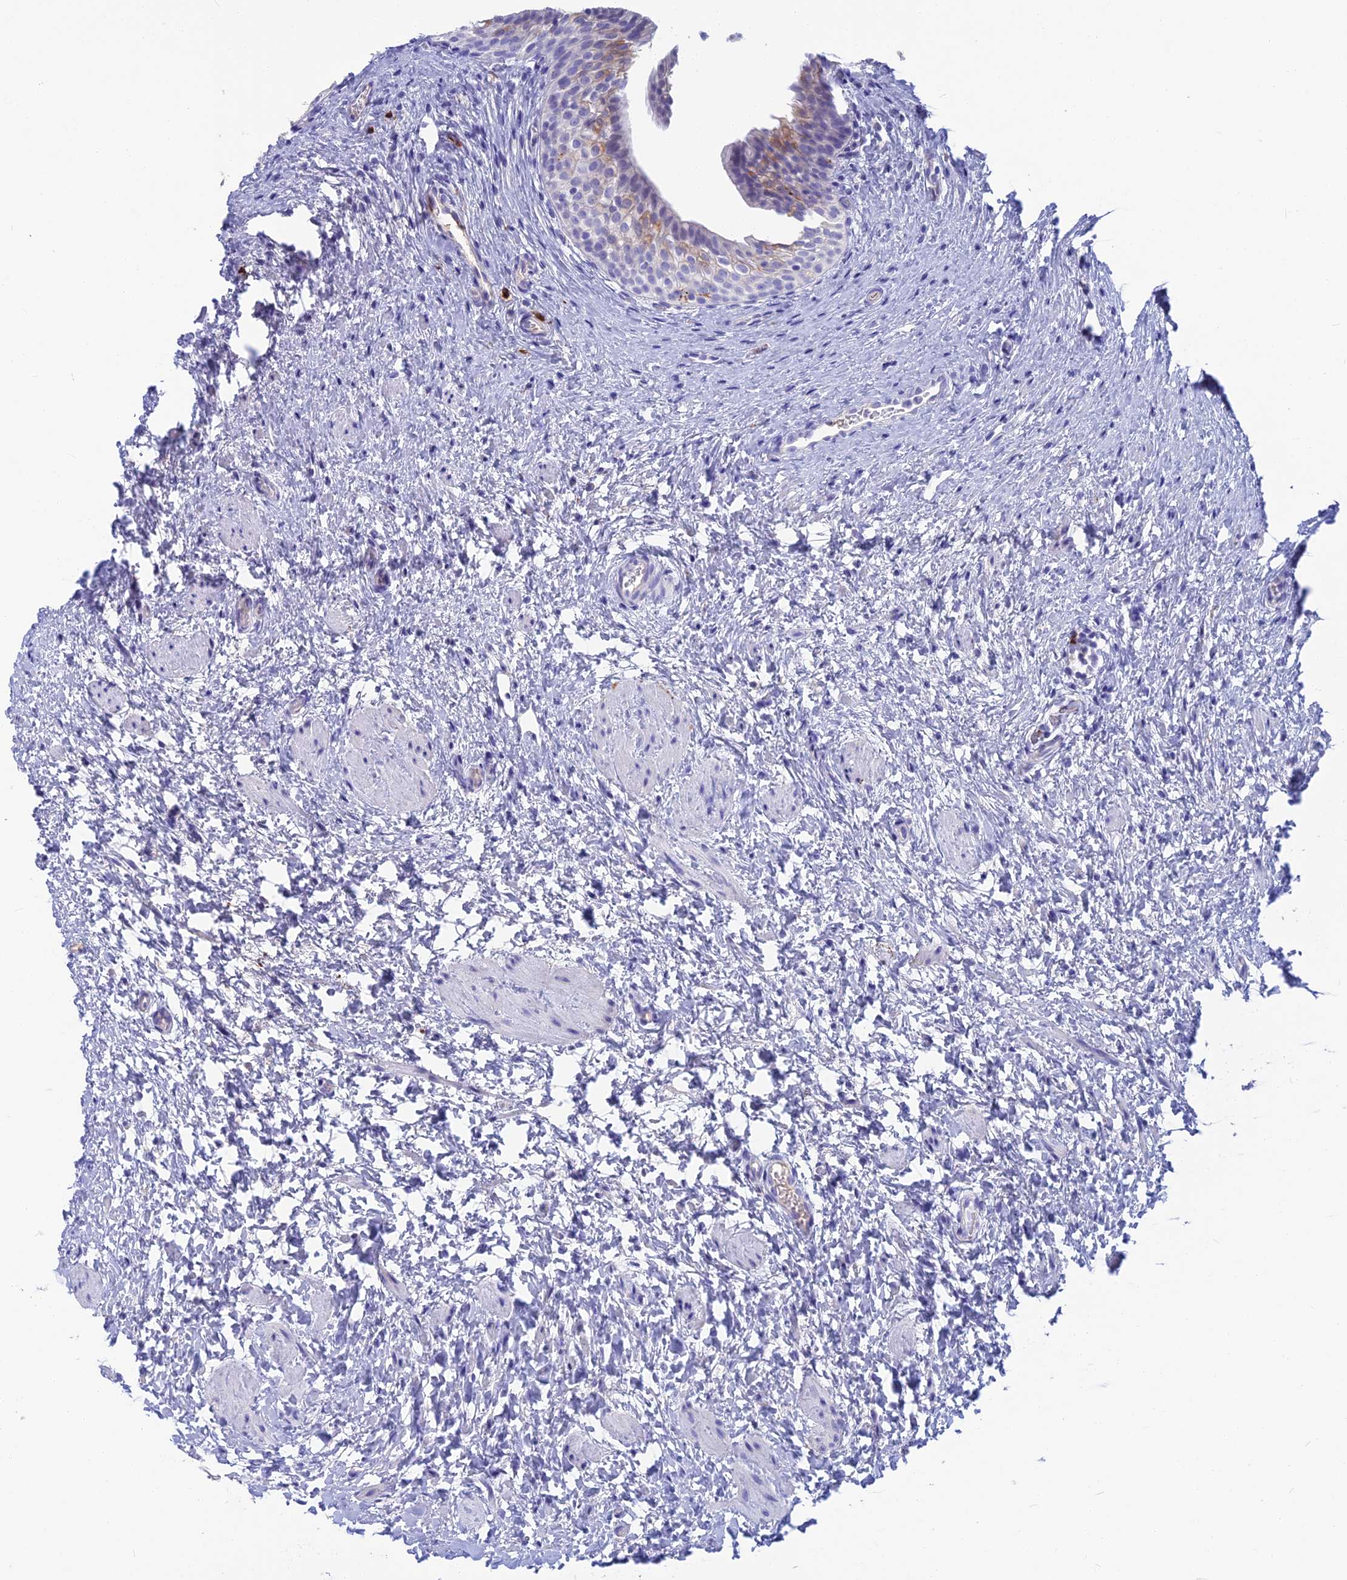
{"staining": {"intensity": "weak", "quantity": "<25%", "location": "cytoplasmic/membranous"}, "tissue": "urinary bladder", "cell_type": "Urothelial cells", "image_type": "normal", "snomed": [{"axis": "morphology", "description": "Normal tissue, NOS"}, {"axis": "topography", "description": "Urinary bladder"}], "caption": "A photomicrograph of human urinary bladder is negative for staining in urothelial cells.", "gene": "SNAP91", "patient": {"sex": "male", "age": 1}}